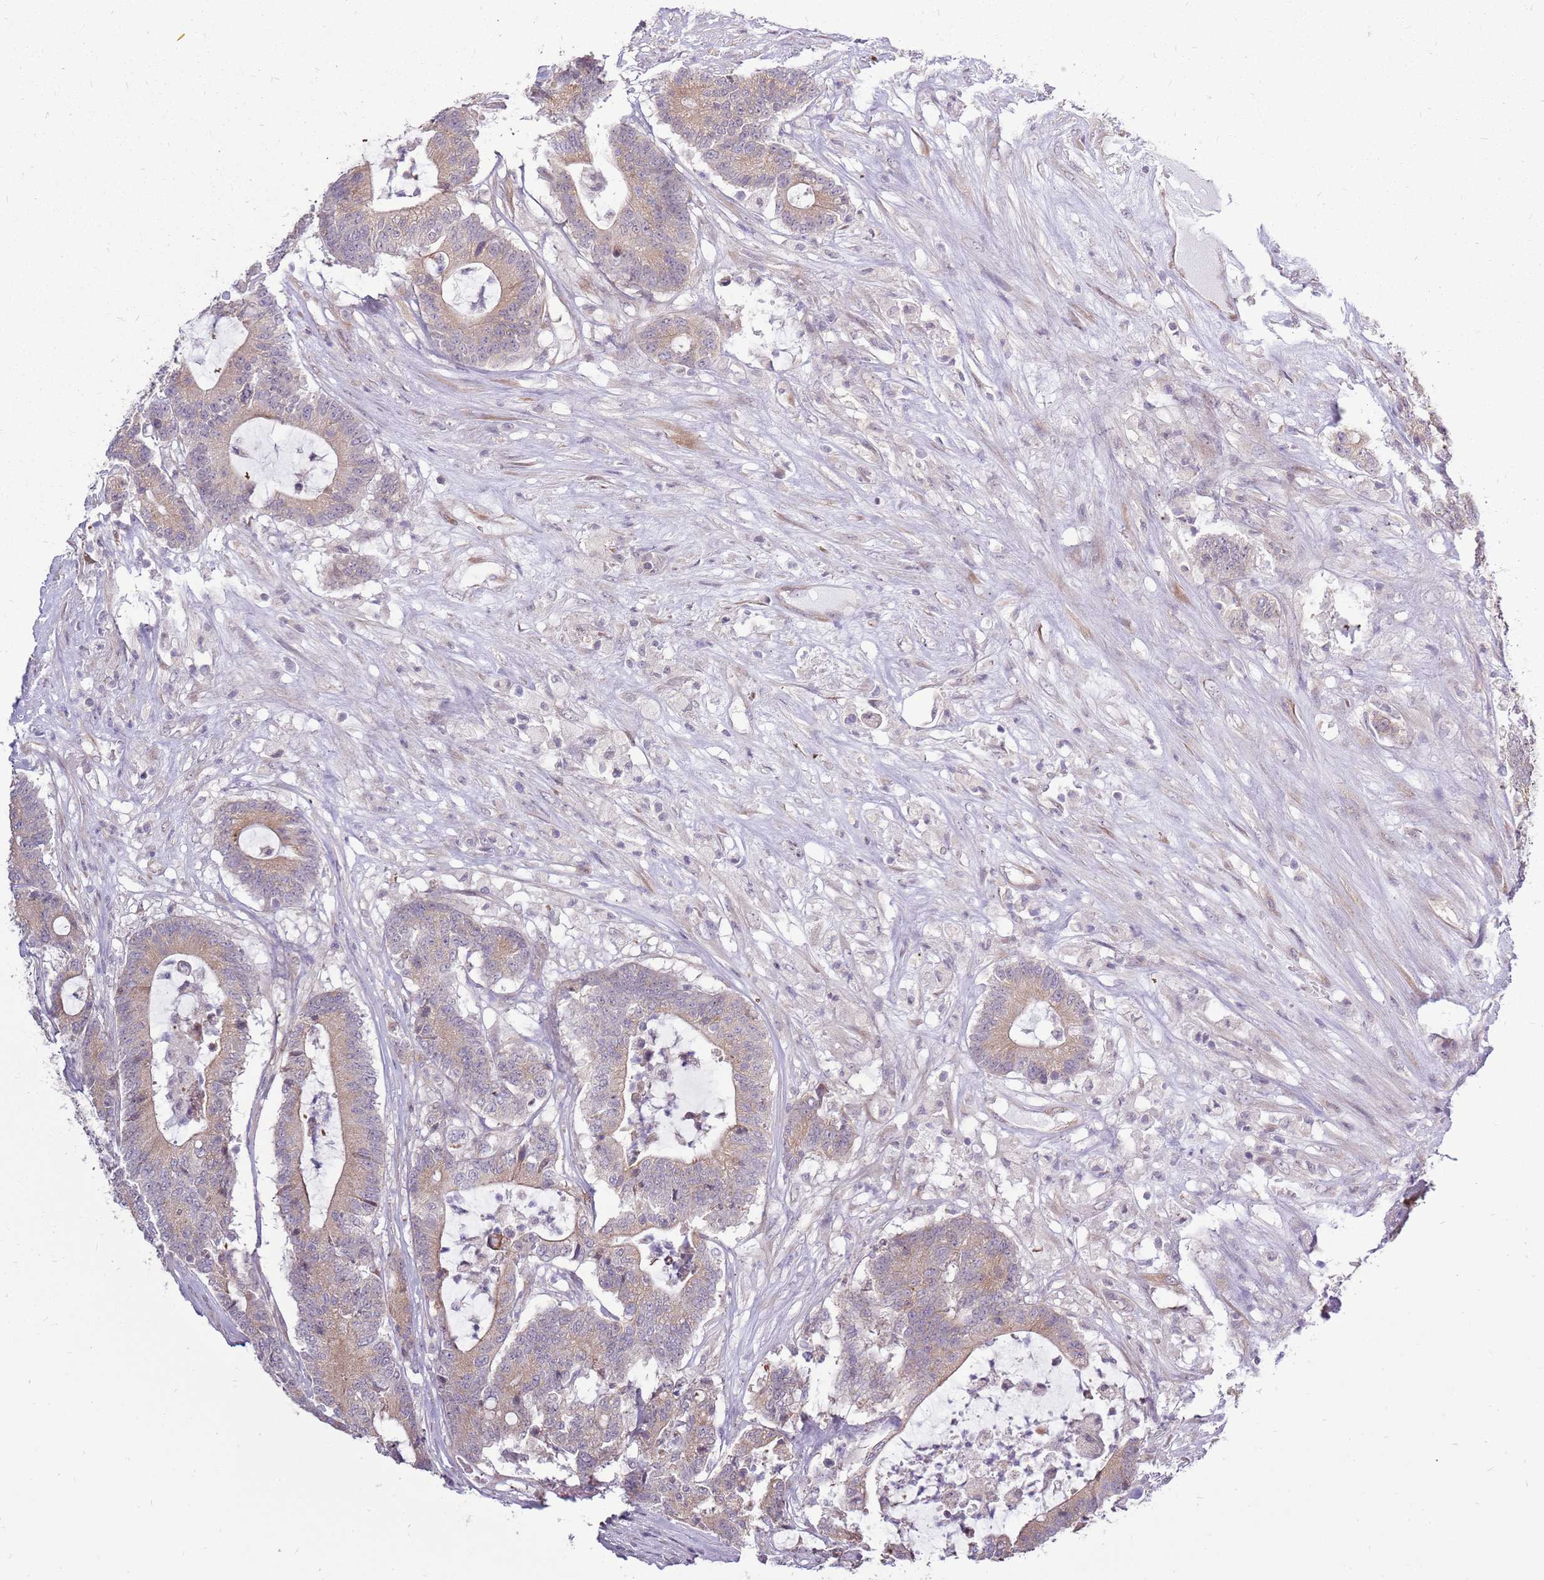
{"staining": {"intensity": "moderate", "quantity": ">75%", "location": "cytoplasmic/membranous"}, "tissue": "colorectal cancer", "cell_type": "Tumor cells", "image_type": "cancer", "snomed": [{"axis": "morphology", "description": "Adenocarcinoma, NOS"}, {"axis": "topography", "description": "Colon"}], "caption": "Immunohistochemistry (IHC) staining of colorectal cancer, which reveals medium levels of moderate cytoplasmic/membranous positivity in approximately >75% of tumor cells indicating moderate cytoplasmic/membranous protein expression. The staining was performed using DAB (3,3'-diaminobenzidine) (brown) for protein detection and nuclei were counterstained in hematoxylin (blue).", "gene": "UGGT2", "patient": {"sex": "female", "age": 84}}